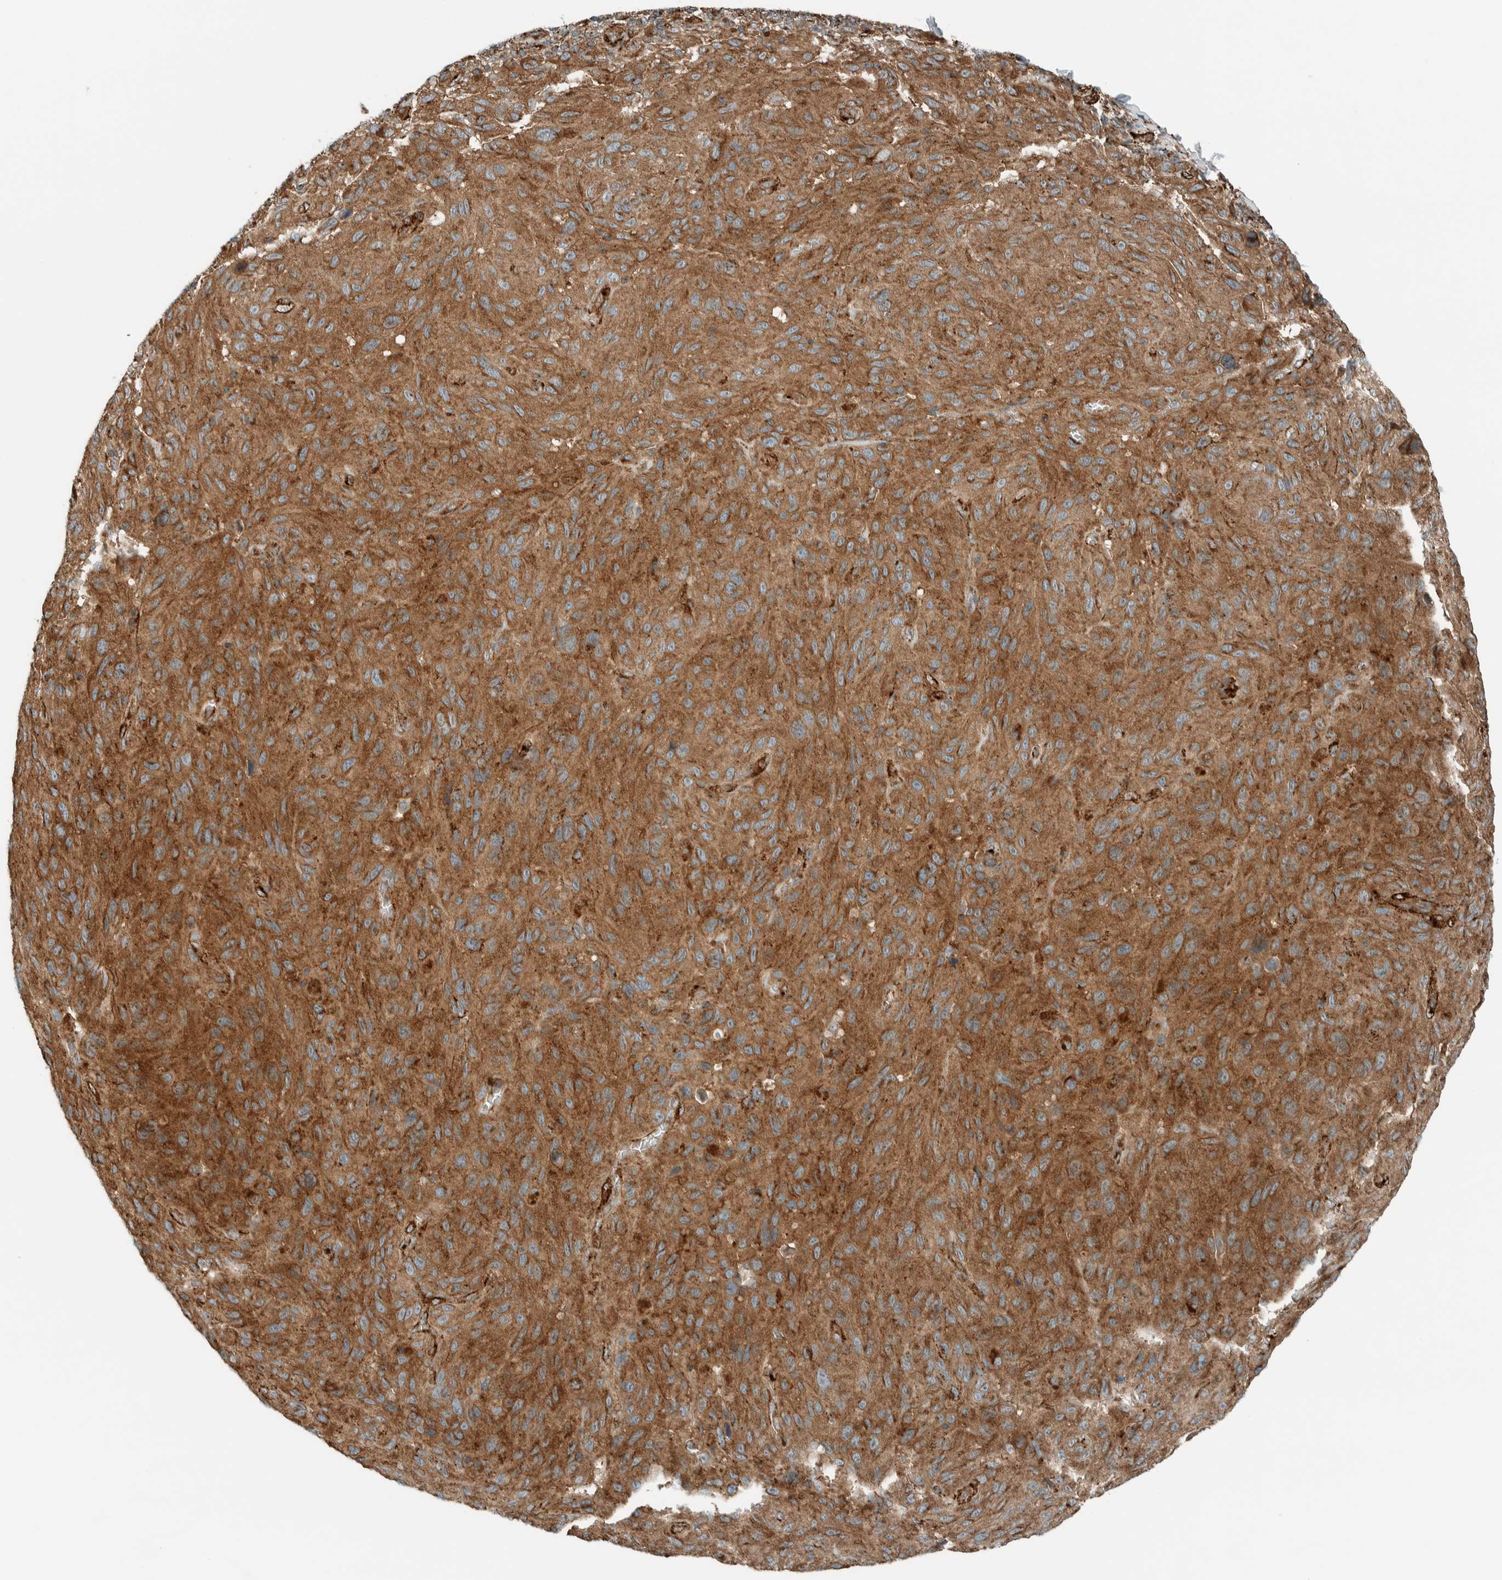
{"staining": {"intensity": "moderate", "quantity": ">75%", "location": "cytoplasmic/membranous"}, "tissue": "melanoma", "cell_type": "Tumor cells", "image_type": "cancer", "snomed": [{"axis": "morphology", "description": "Malignant melanoma, NOS"}, {"axis": "topography", "description": "Skin"}], "caption": "Malignant melanoma was stained to show a protein in brown. There is medium levels of moderate cytoplasmic/membranous expression in about >75% of tumor cells. Using DAB (brown) and hematoxylin (blue) stains, captured at high magnification using brightfield microscopy.", "gene": "EXOC7", "patient": {"sex": "male", "age": 66}}